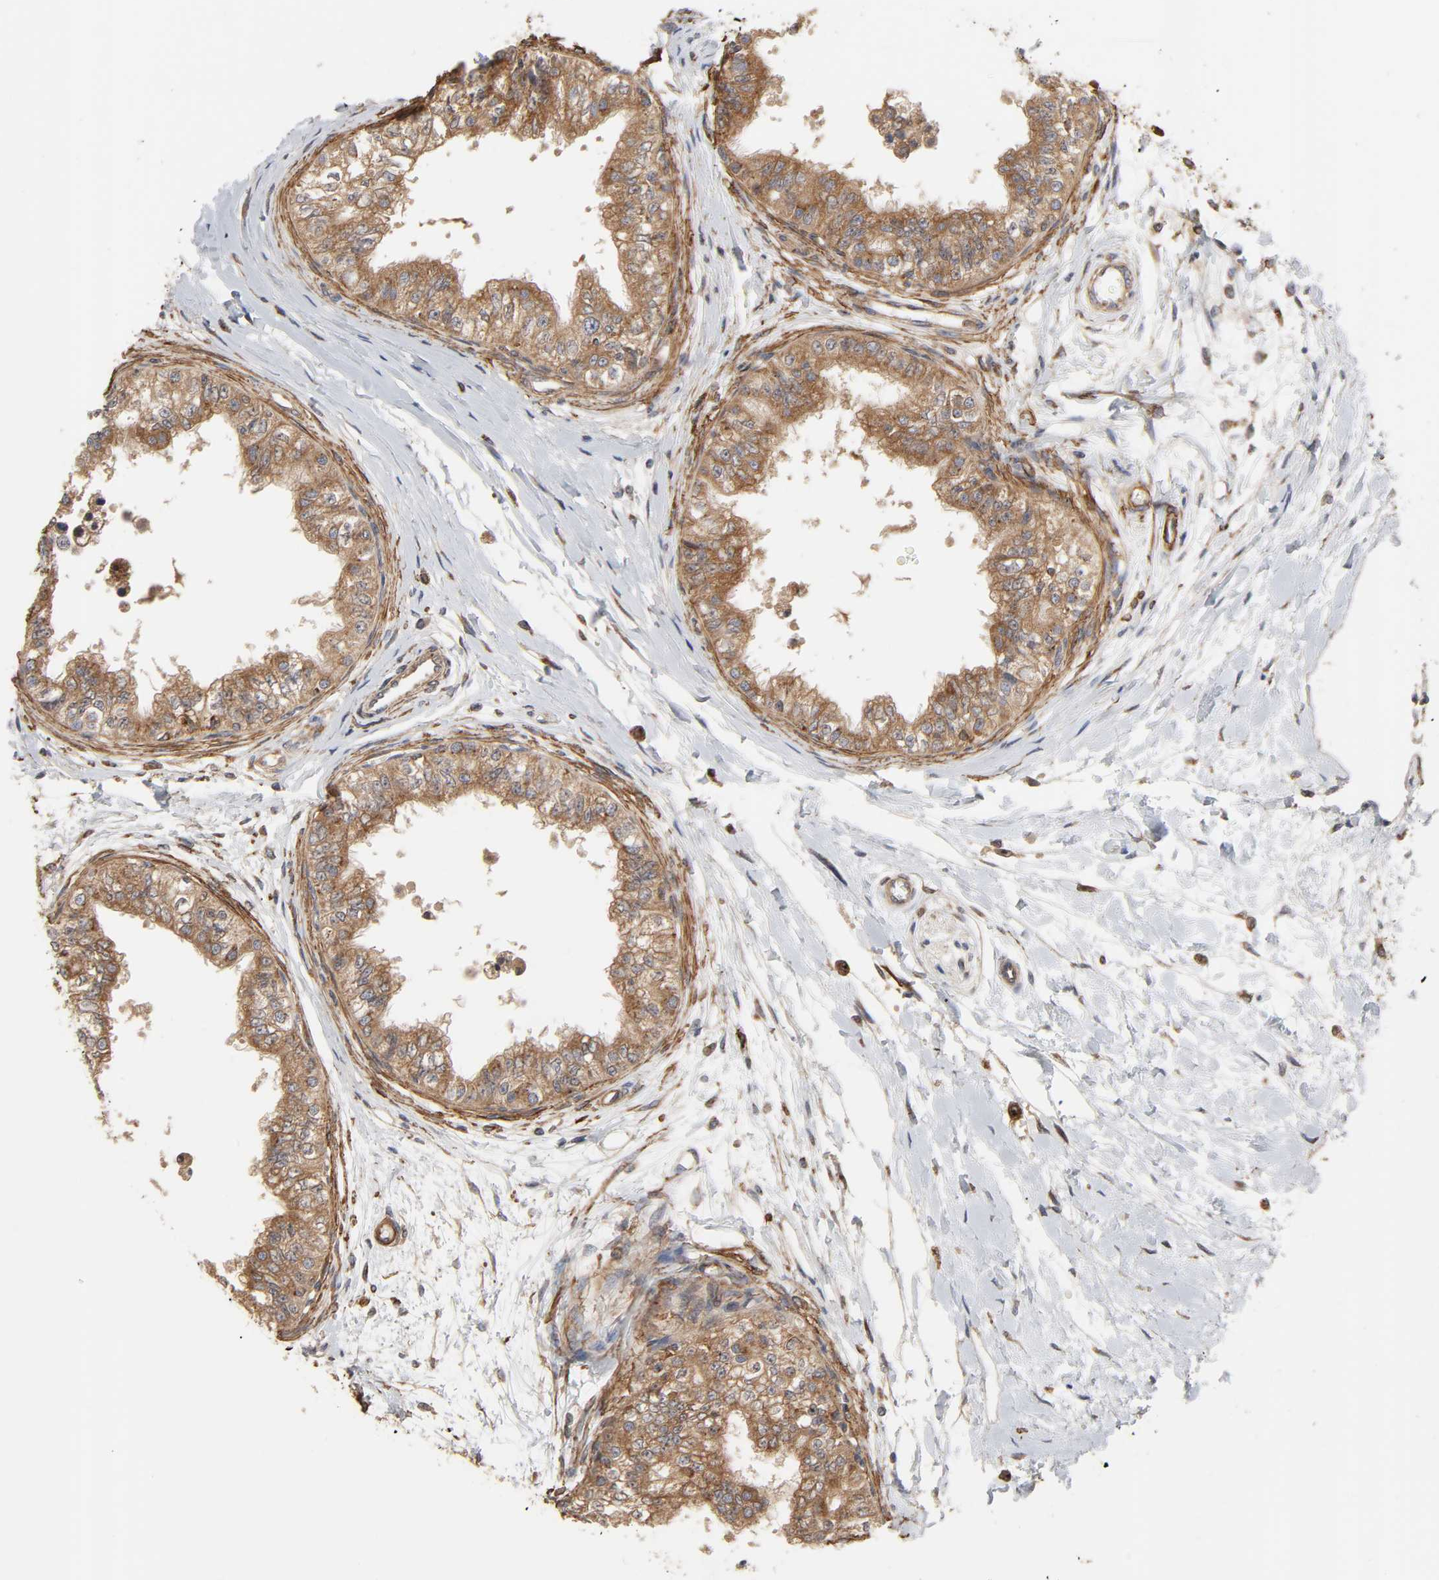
{"staining": {"intensity": "moderate", "quantity": ">75%", "location": "cytoplasmic/membranous"}, "tissue": "epididymis", "cell_type": "Glandular cells", "image_type": "normal", "snomed": [{"axis": "morphology", "description": "Normal tissue, NOS"}, {"axis": "morphology", "description": "Adenocarcinoma, metastatic, NOS"}, {"axis": "topography", "description": "Testis"}, {"axis": "topography", "description": "Epididymis"}], "caption": "IHC staining of normal epididymis, which reveals medium levels of moderate cytoplasmic/membranous positivity in about >75% of glandular cells indicating moderate cytoplasmic/membranous protein staining. The staining was performed using DAB (brown) for protein detection and nuclei were counterstained in hematoxylin (blue).", "gene": "GNPTG", "patient": {"sex": "male", "age": 26}}